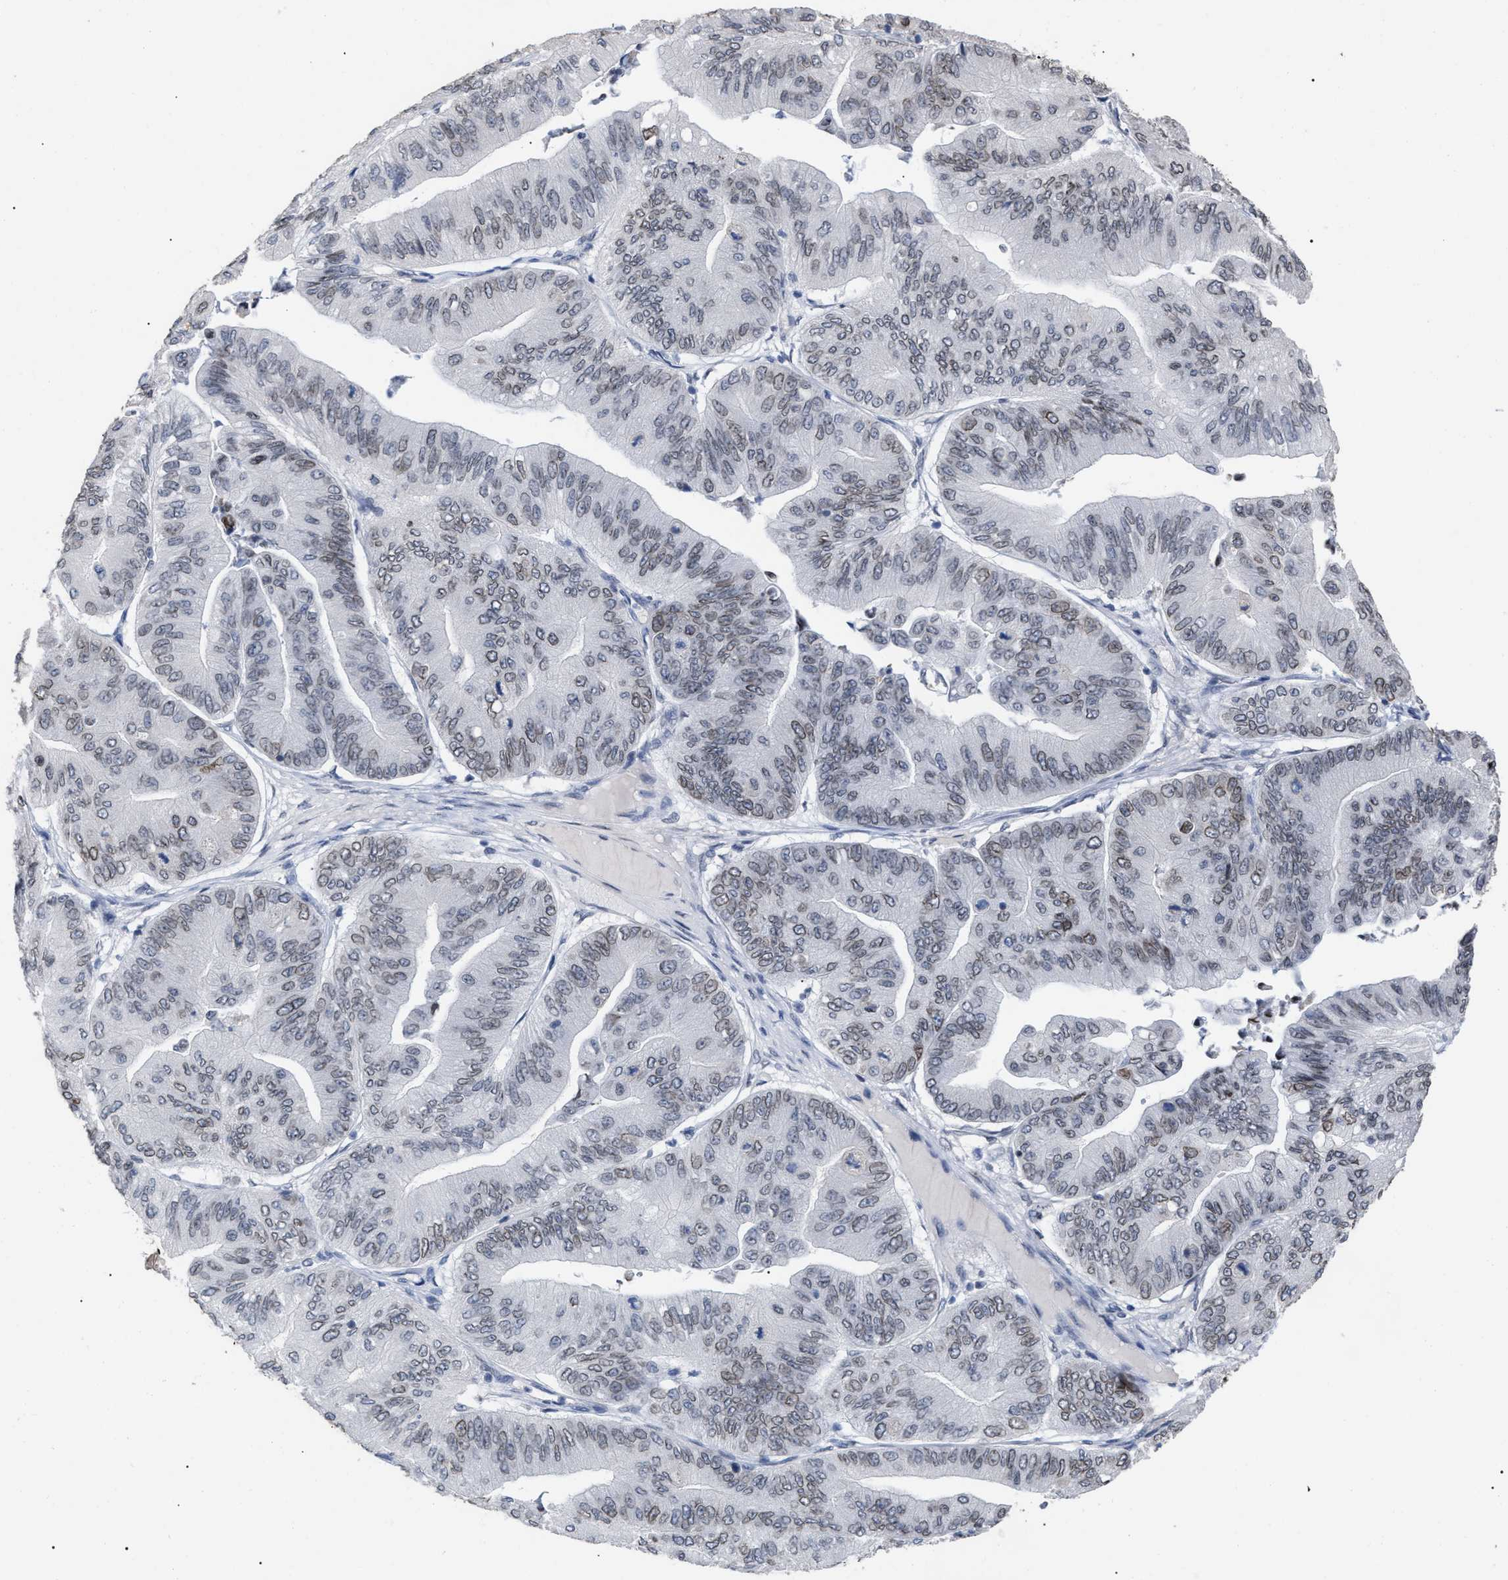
{"staining": {"intensity": "weak", "quantity": "25%-75%", "location": "cytoplasmic/membranous,nuclear"}, "tissue": "ovarian cancer", "cell_type": "Tumor cells", "image_type": "cancer", "snomed": [{"axis": "morphology", "description": "Cystadenocarcinoma, mucinous, NOS"}, {"axis": "topography", "description": "Ovary"}], "caption": "This is an image of immunohistochemistry staining of ovarian cancer (mucinous cystadenocarcinoma), which shows weak expression in the cytoplasmic/membranous and nuclear of tumor cells.", "gene": "TPR", "patient": {"sex": "female", "age": 61}}